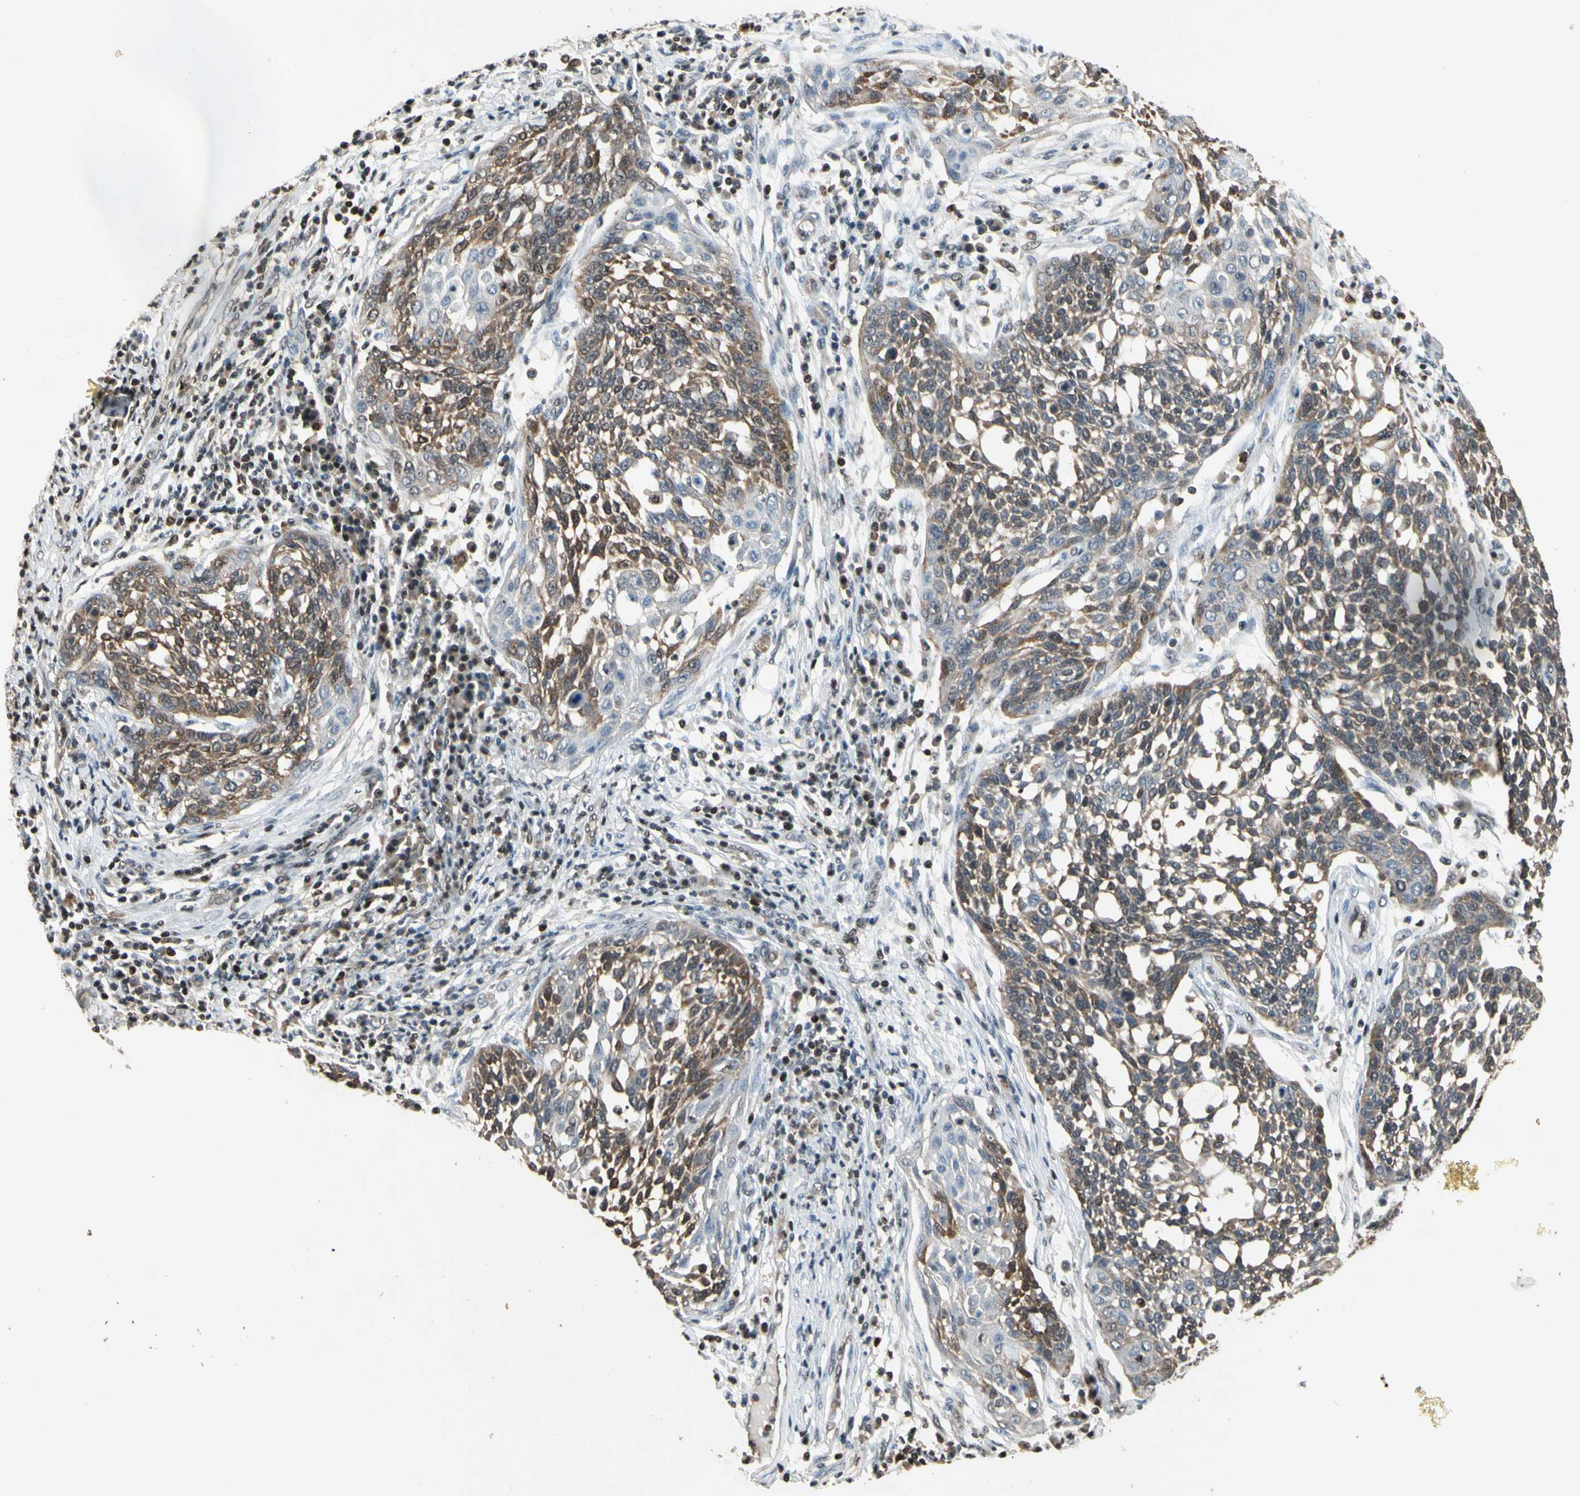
{"staining": {"intensity": "weak", "quantity": ">75%", "location": "cytoplasmic/membranous"}, "tissue": "cervical cancer", "cell_type": "Tumor cells", "image_type": "cancer", "snomed": [{"axis": "morphology", "description": "Squamous cell carcinoma, NOS"}, {"axis": "topography", "description": "Cervix"}], "caption": "This histopathology image demonstrates squamous cell carcinoma (cervical) stained with IHC to label a protein in brown. The cytoplasmic/membranous of tumor cells show weak positivity for the protein. Nuclei are counter-stained blue.", "gene": "GSR", "patient": {"sex": "female", "age": 34}}